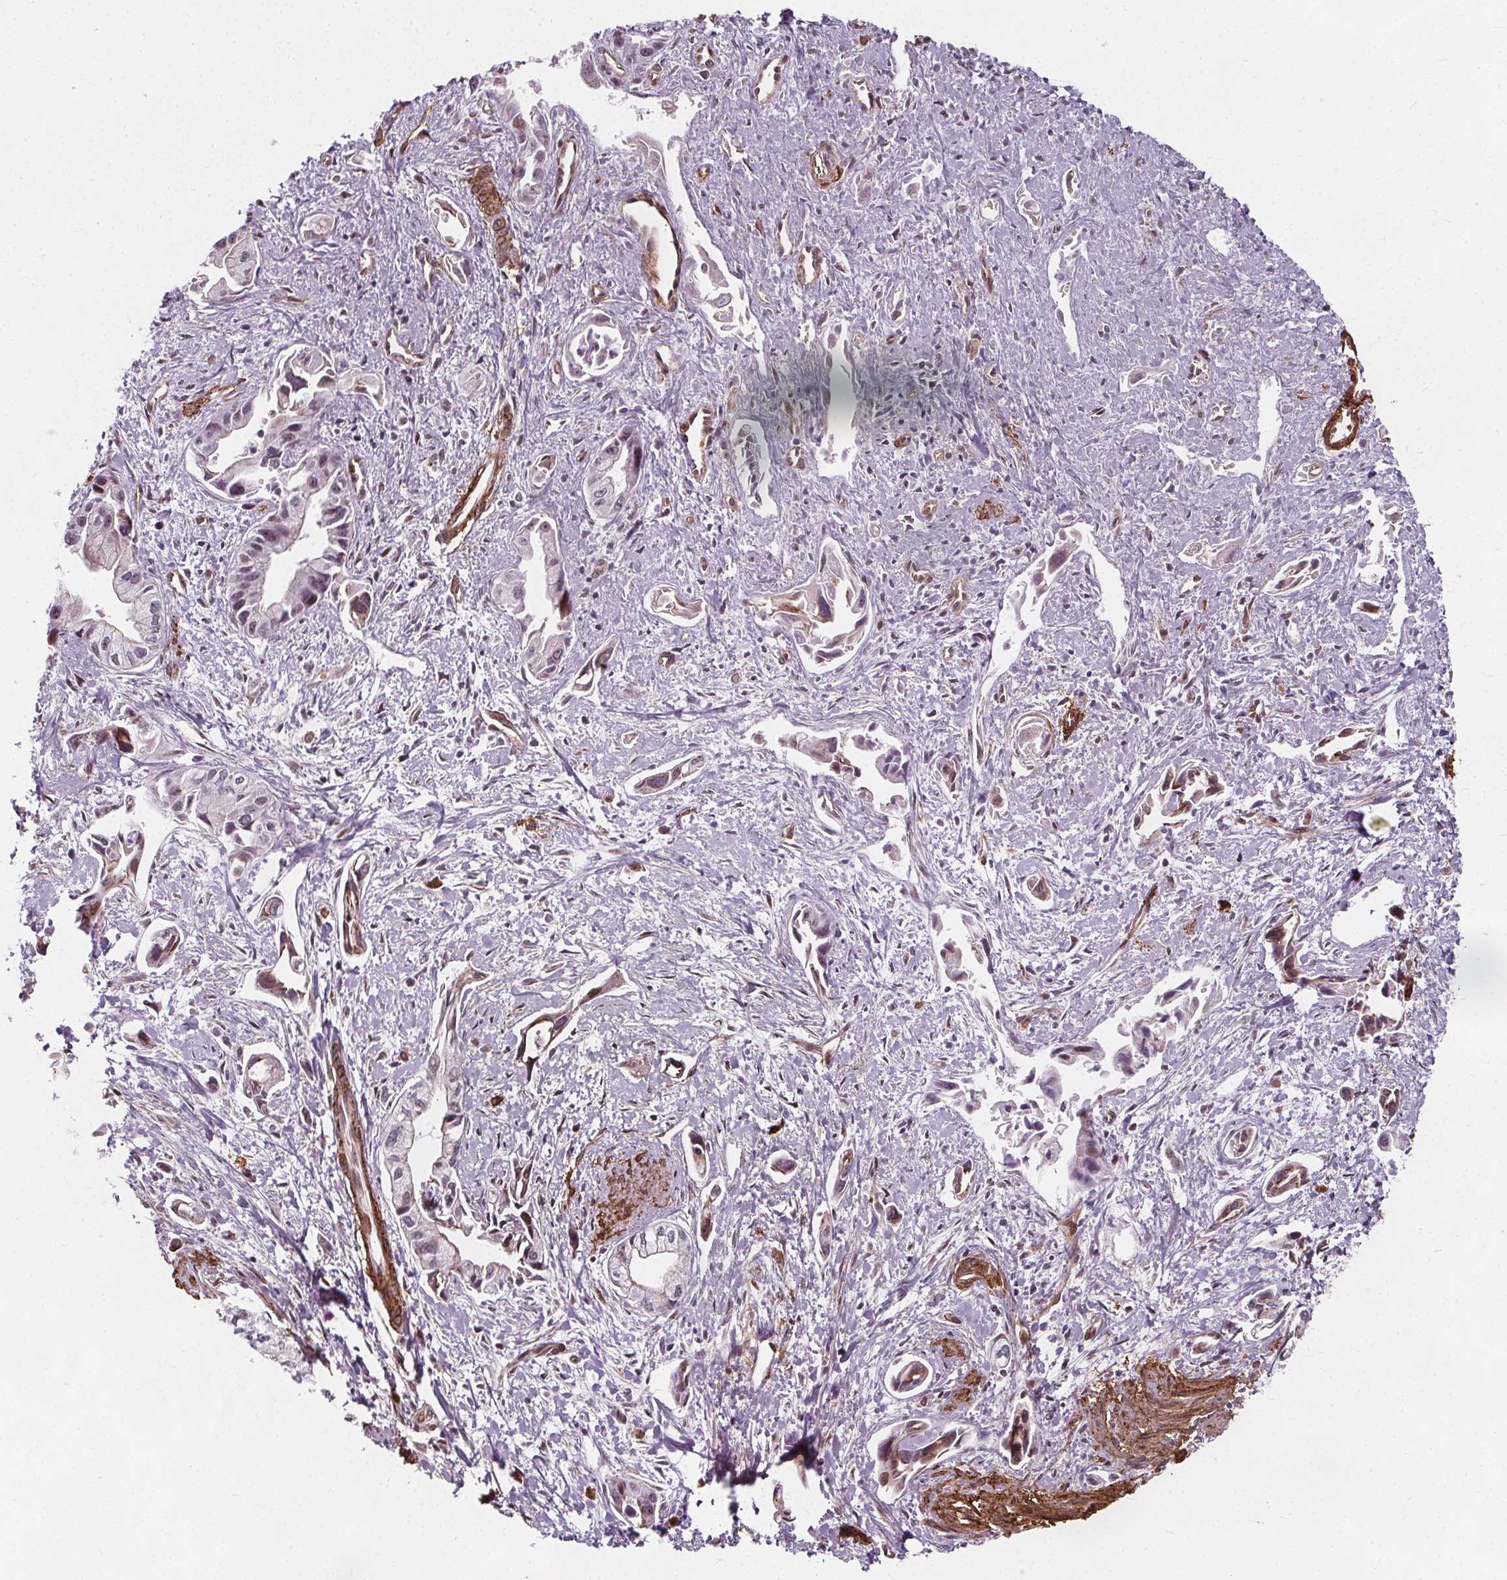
{"staining": {"intensity": "weak", "quantity": "<25%", "location": "nuclear"}, "tissue": "pancreatic cancer", "cell_type": "Tumor cells", "image_type": "cancer", "snomed": [{"axis": "morphology", "description": "Adenocarcinoma, NOS"}, {"axis": "topography", "description": "Pancreas"}], "caption": "An image of human pancreatic adenocarcinoma is negative for staining in tumor cells. (DAB immunohistochemistry (IHC), high magnification).", "gene": "HAS1", "patient": {"sex": "female", "age": 61}}